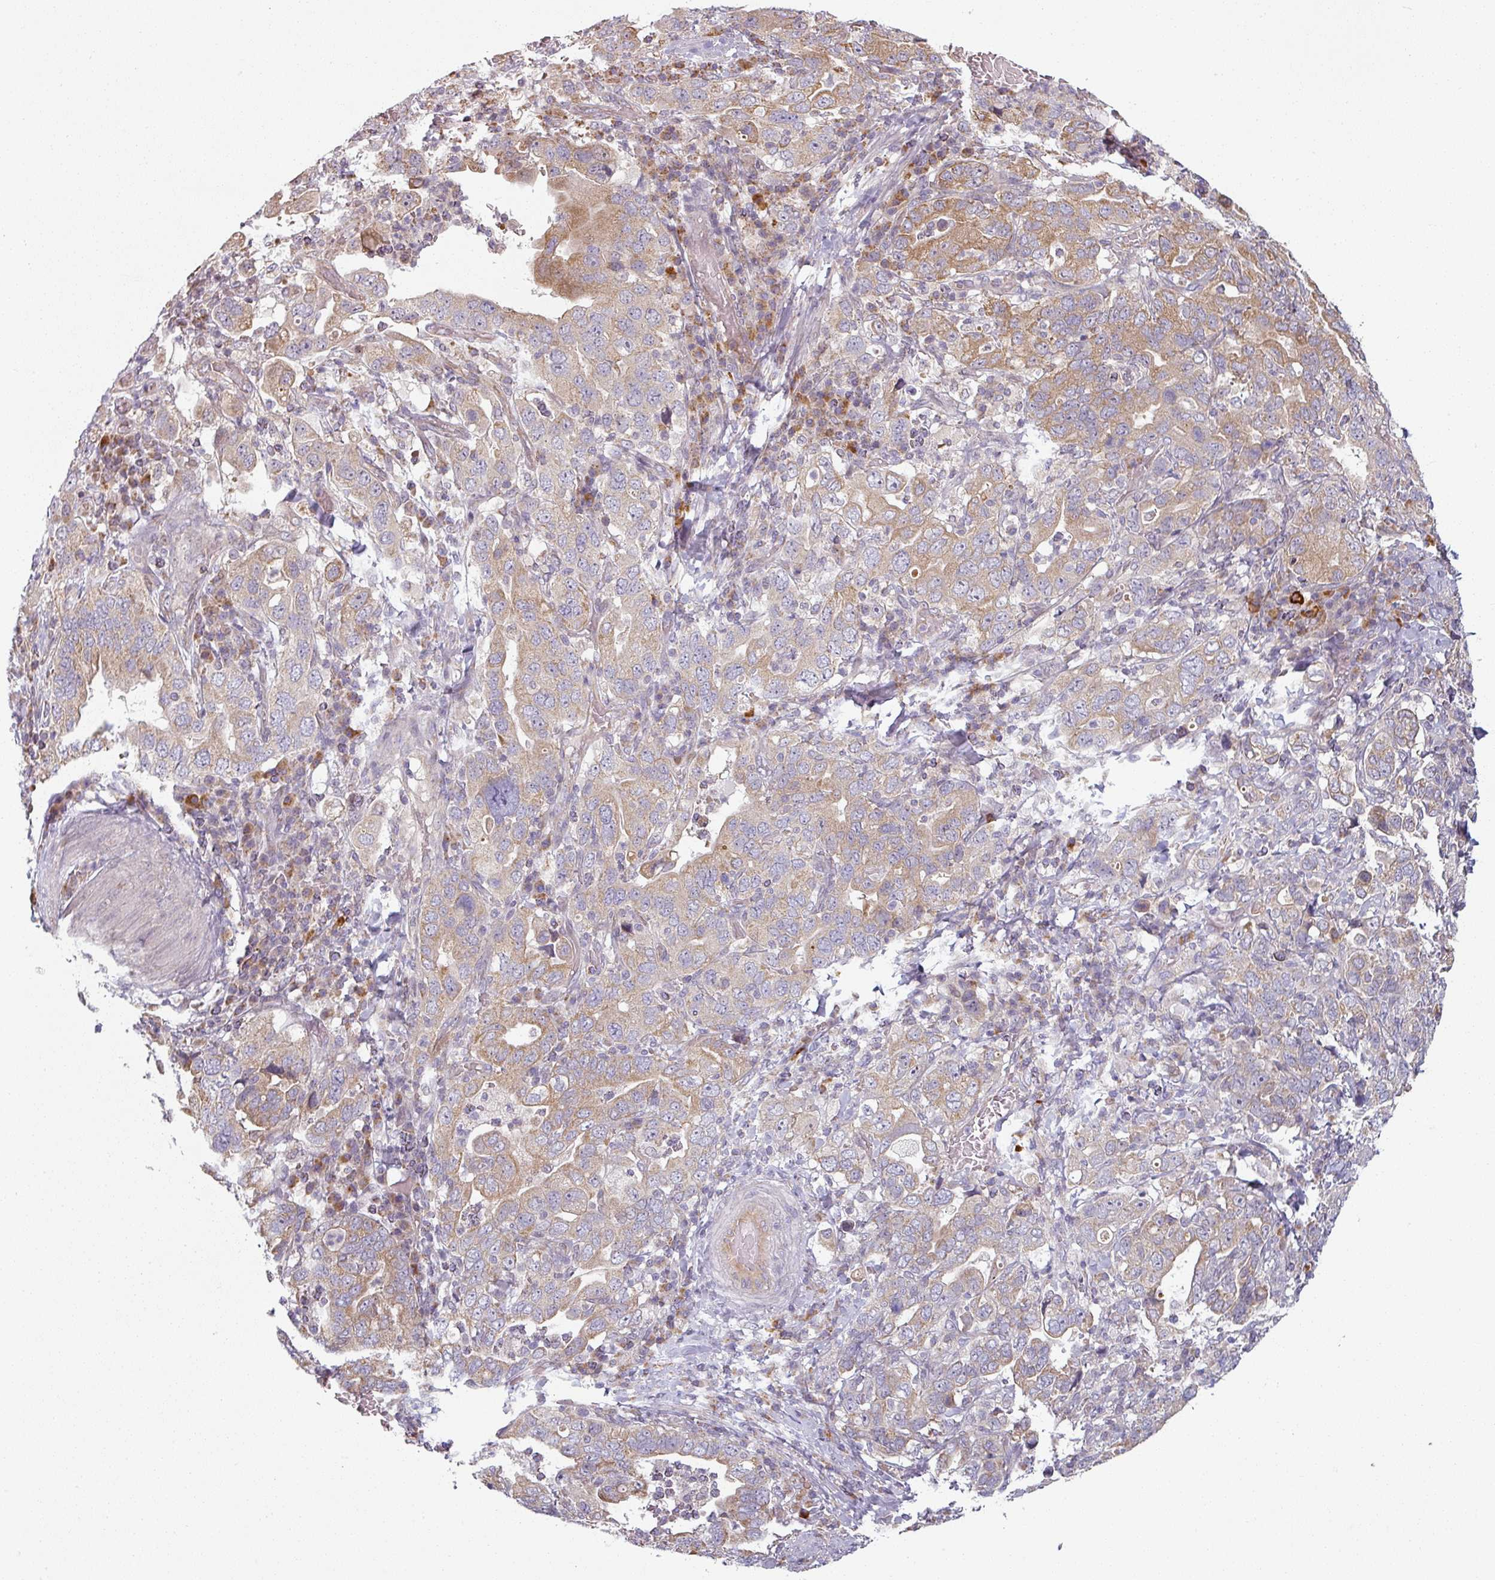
{"staining": {"intensity": "moderate", "quantity": "25%-75%", "location": "cytoplasmic/membranous"}, "tissue": "stomach cancer", "cell_type": "Tumor cells", "image_type": "cancer", "snomed": [{"axis": "morphology", "description": "Adenocarcinoma, NOS"}, {"axis": "topography", "description": "Stomach, upper"}], "caption": "Immunohistochemistry (DAB) staining of human stomach cancer exhibits moderate cytoplasmic/membranous protein staining in approximately 25%-75% of tumor cells.", "gene": "PLEKHJ1", "patient": {"sex": "male", "age": 62}}